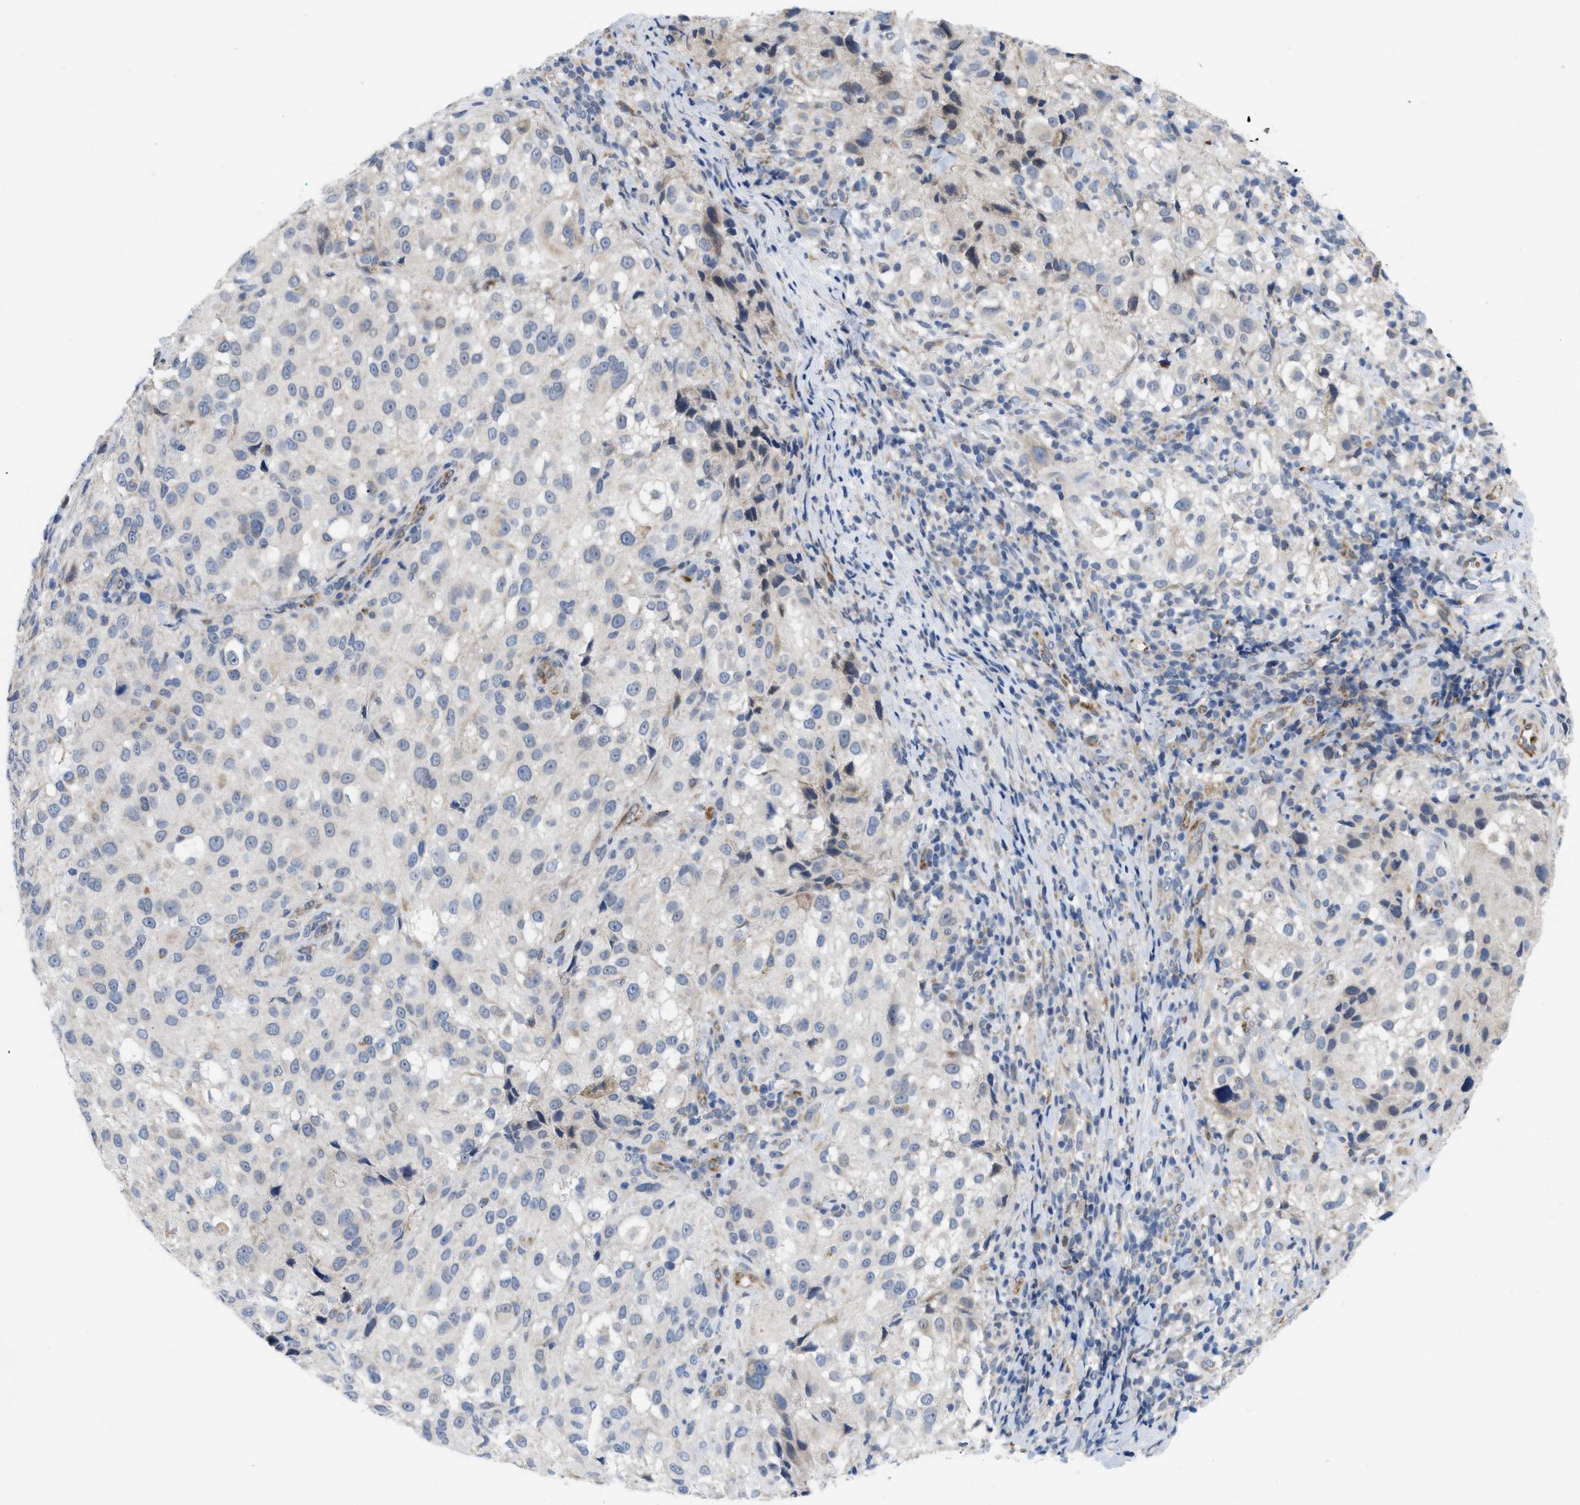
{"staining": {"intensity": "negative", "quantity": "none", "location": "none"}, "tissue": "melanoma", "cell_type": "Tumor cells", "image_type": "cancer", "snomed": [{"axis": "morphology", "description": "Necrosis, NOS"}, {"axis": "morphology", "description": "Malignant melanoma, NOS"}, {"axis": "topography", "description": "Skin"}], "caption": "This is a image of immunohistochemistry staining of malignant melanoma, which shows no expression in tumor cells.", "gene": "EOGT", "patient": {"sex": "female", "age": 87}}